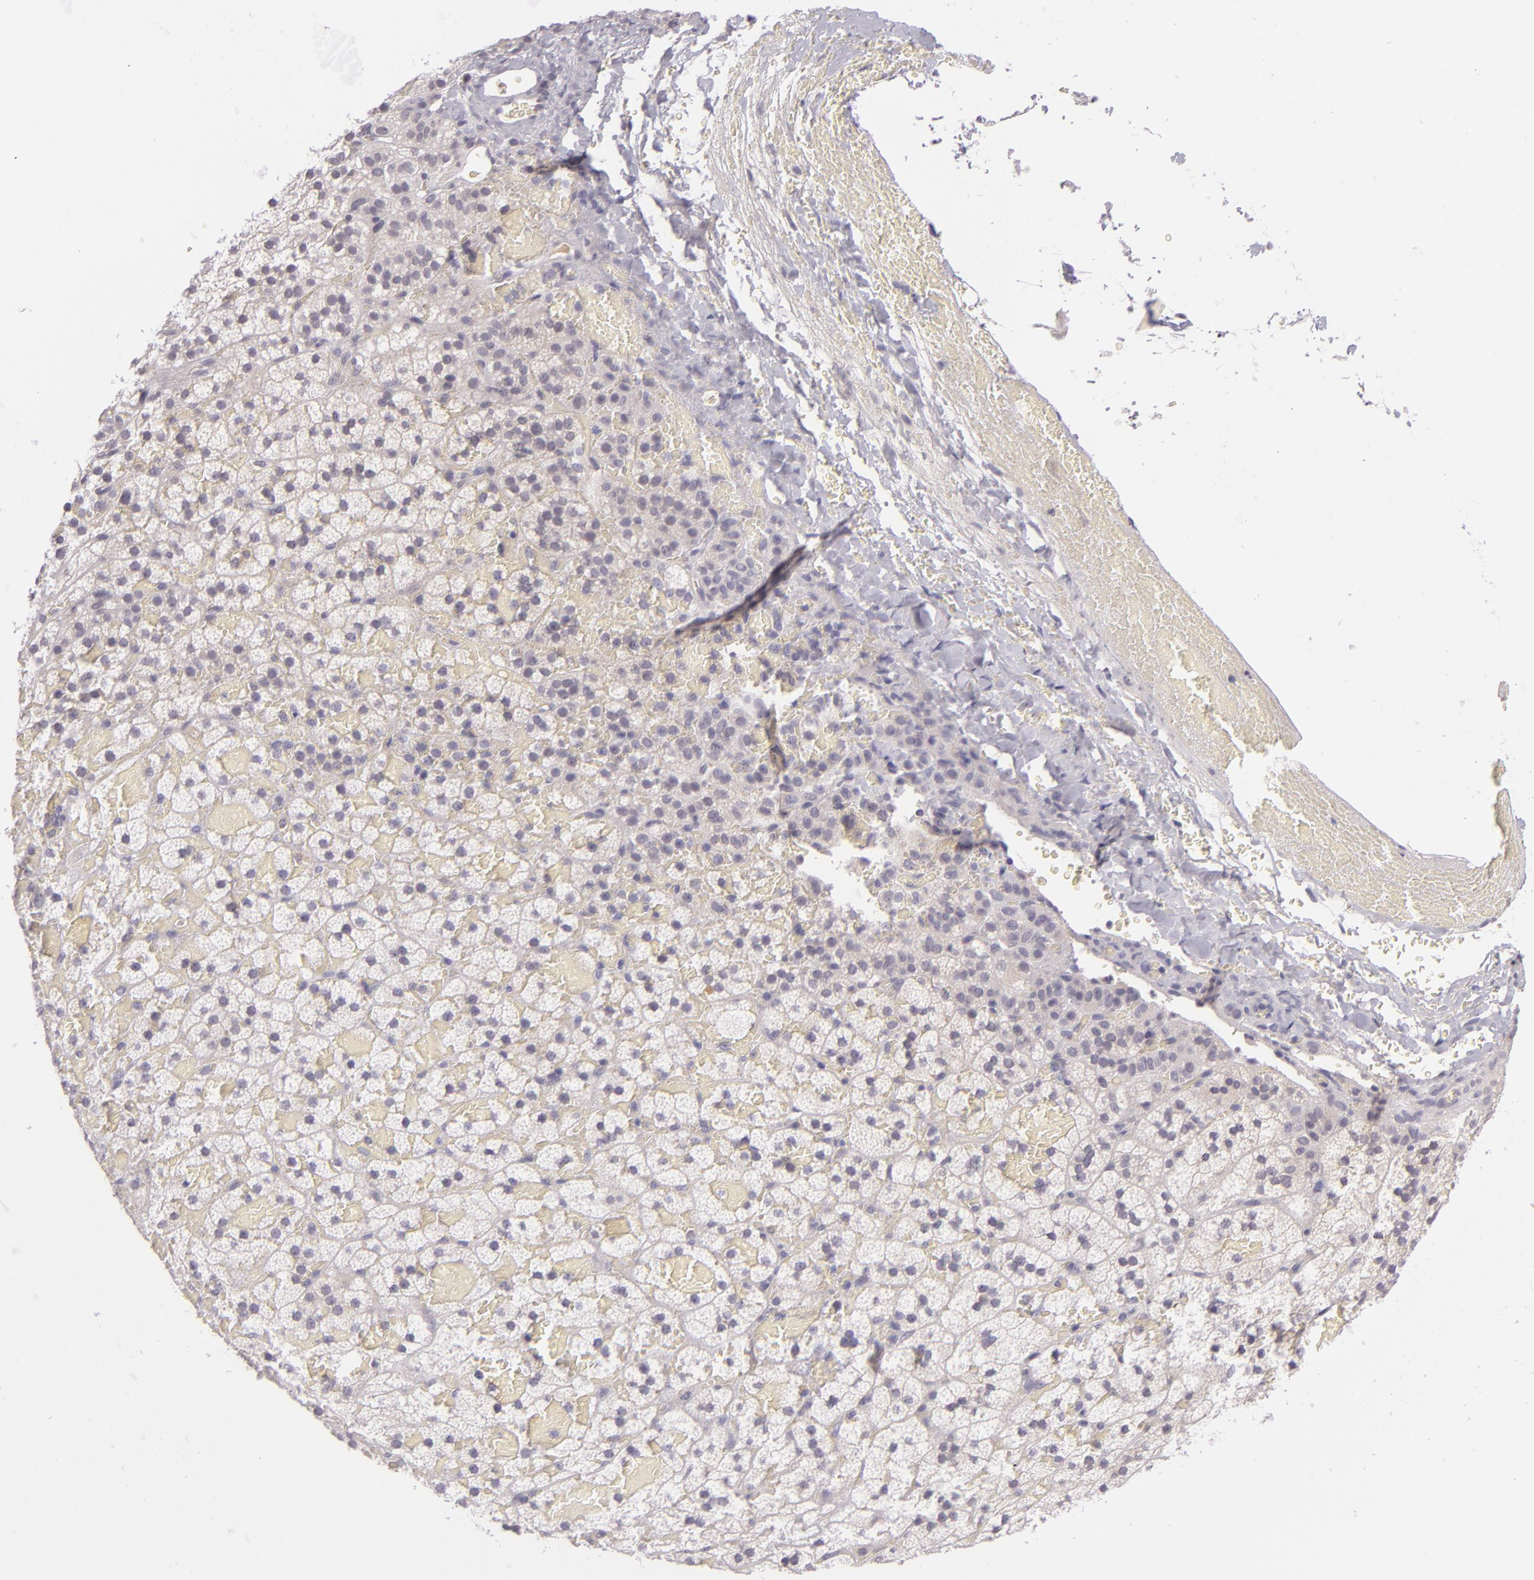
{"staining": {"intensity": "negative", "quantity": "none", "location": "none"}, "tissue": "adrenal gland", "cell_type": "Glandular cells", "image_type": "normal", "snomed": [{"axis": "morphology", "description": "Normal tissue, NOS"}, {"axis": "topography", "description": "Adrenal gland"}], "caption": "There is no significant expression in glandular cells of adrenal gland. (Stains: DAB immunohistochemistry (IHC) with hematoxylin counter stain, Microscopy: brightfield microscopy at high magnification).", "gene": "DAG1", "patient": {"sex": "male", "age": 35}}